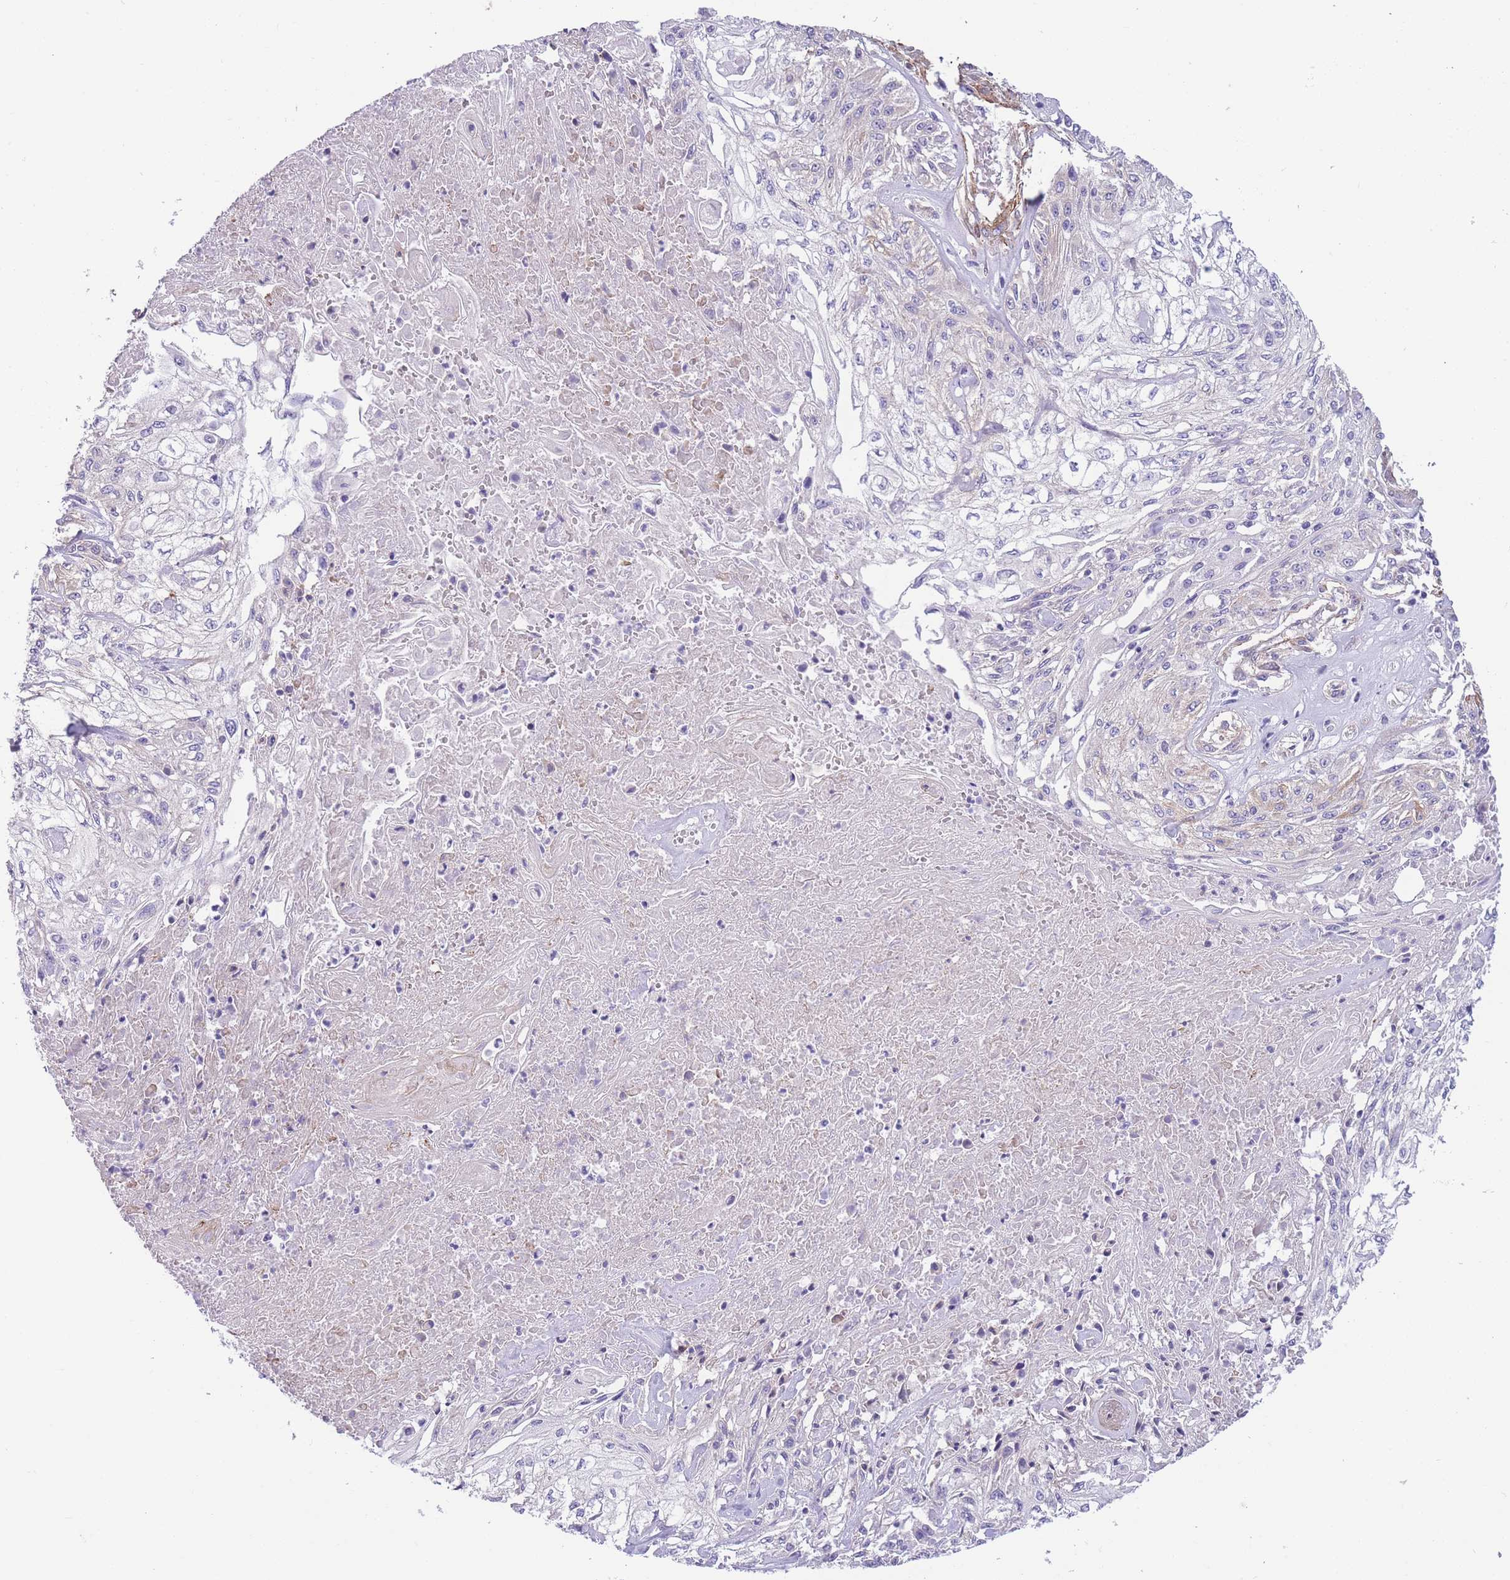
{"staining": {"intensity": "negative", "quantity": "none", "location": "none"}, "tissue": "skin cancer", "cell_type": "Tumor cells", "image_type": "cancer", "snomed": [{"axis": "morphology", "description": "Squamous cell carcinoma, NOS"}, {"axis": "morphology", "description": "Squamous cell carcinoma, metastatic, NOS"}, {"axis": "topography", "description": "Skin"}, {"axis": "topography", "description": "Lymph node"}], "caption": "A micrograph of squamous cell carcinoma (skin) stained for a protein displays no brown staining in tumor cells.", "gene": "FAM124A", "patient": {"sex": "male", "age": 75}}